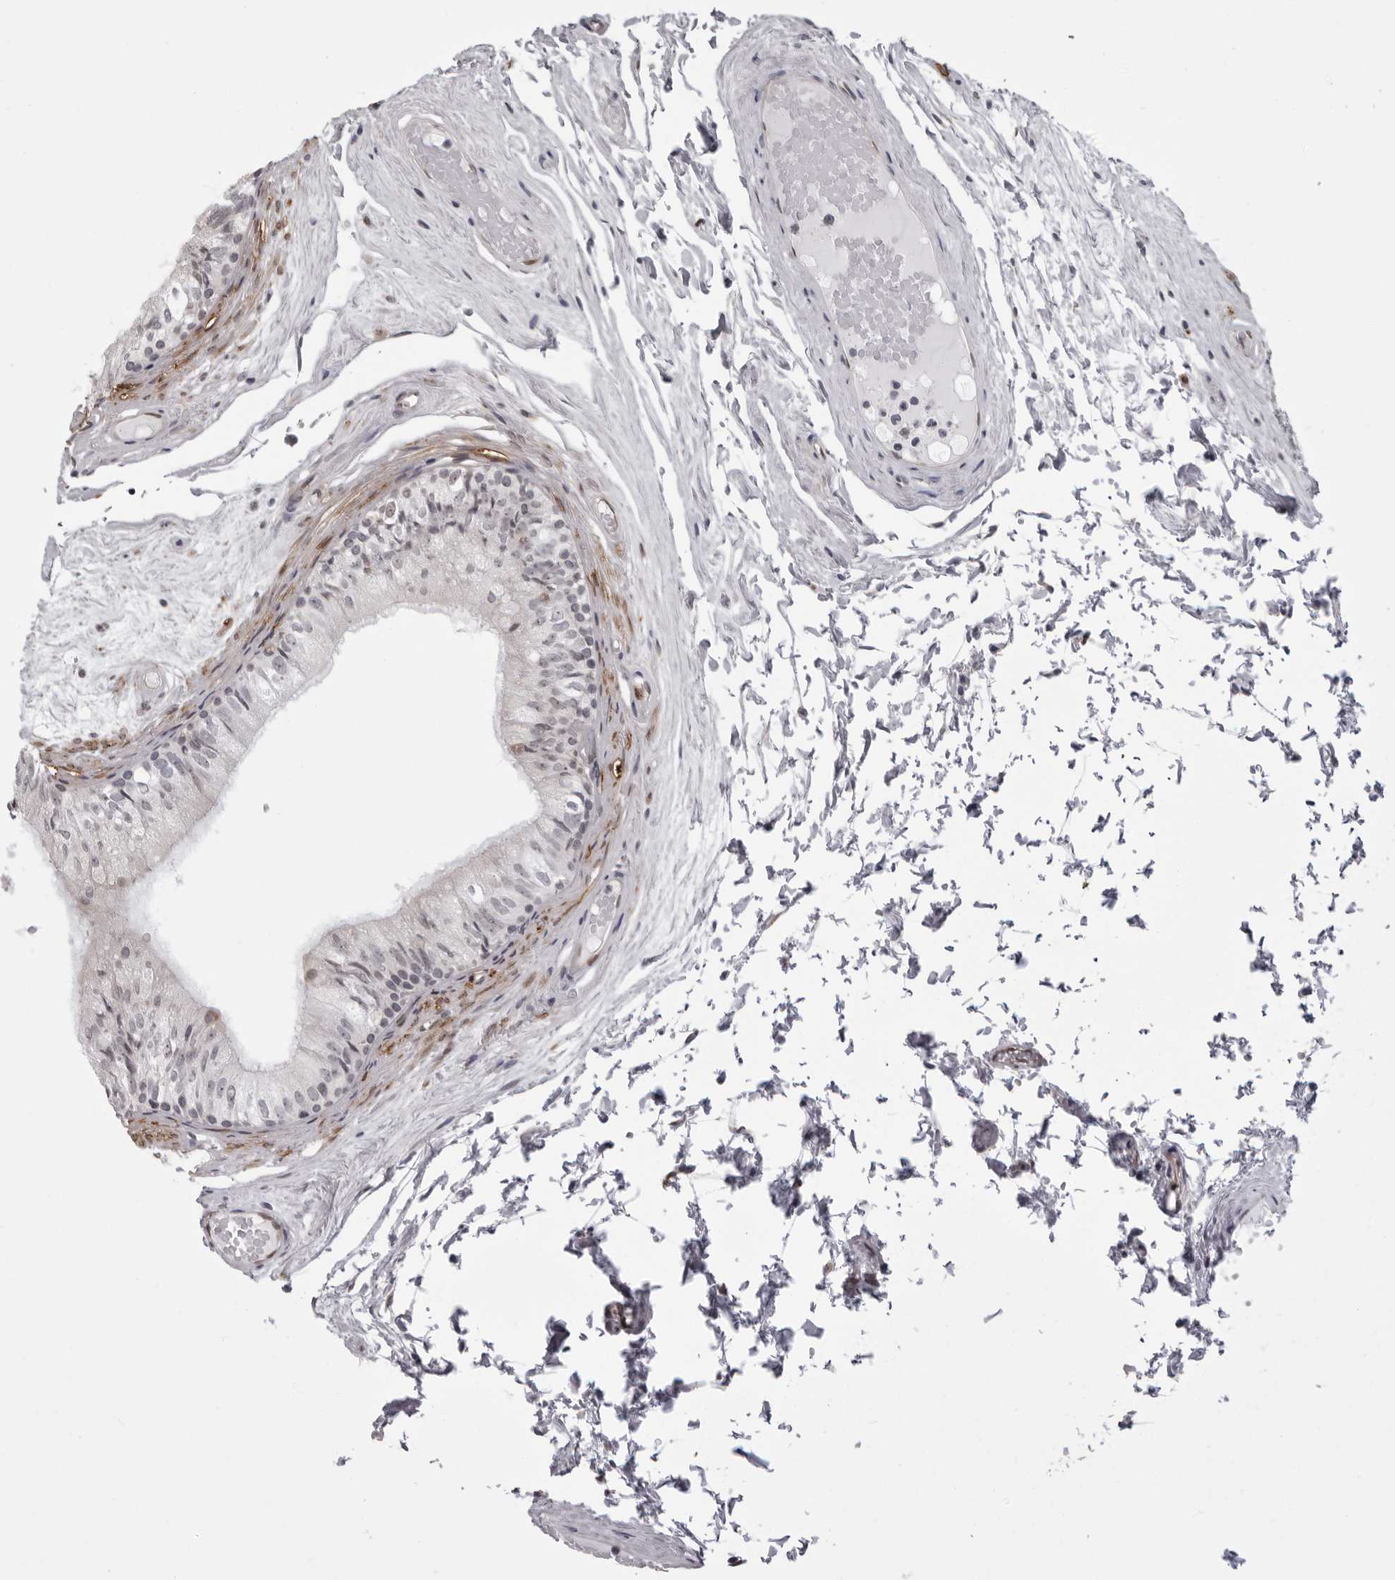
{"staining": {"intensity": "negative", "quantity": "none", "location": "none"}, "tissue": "epididymis", "cell_type": "Glandular cells", "image_type": "normal", "snomed": [{"axis": "morphology", "description": "Normal tissue, NOS"}, {"axis": "topography", "description": "Epididymis"}], "caption": "The photomicrograph exhibits no staining of glandular cells in normal epididymis.", "gene": "MAPK12", "patient": {"sex": "male", "age": 79}}